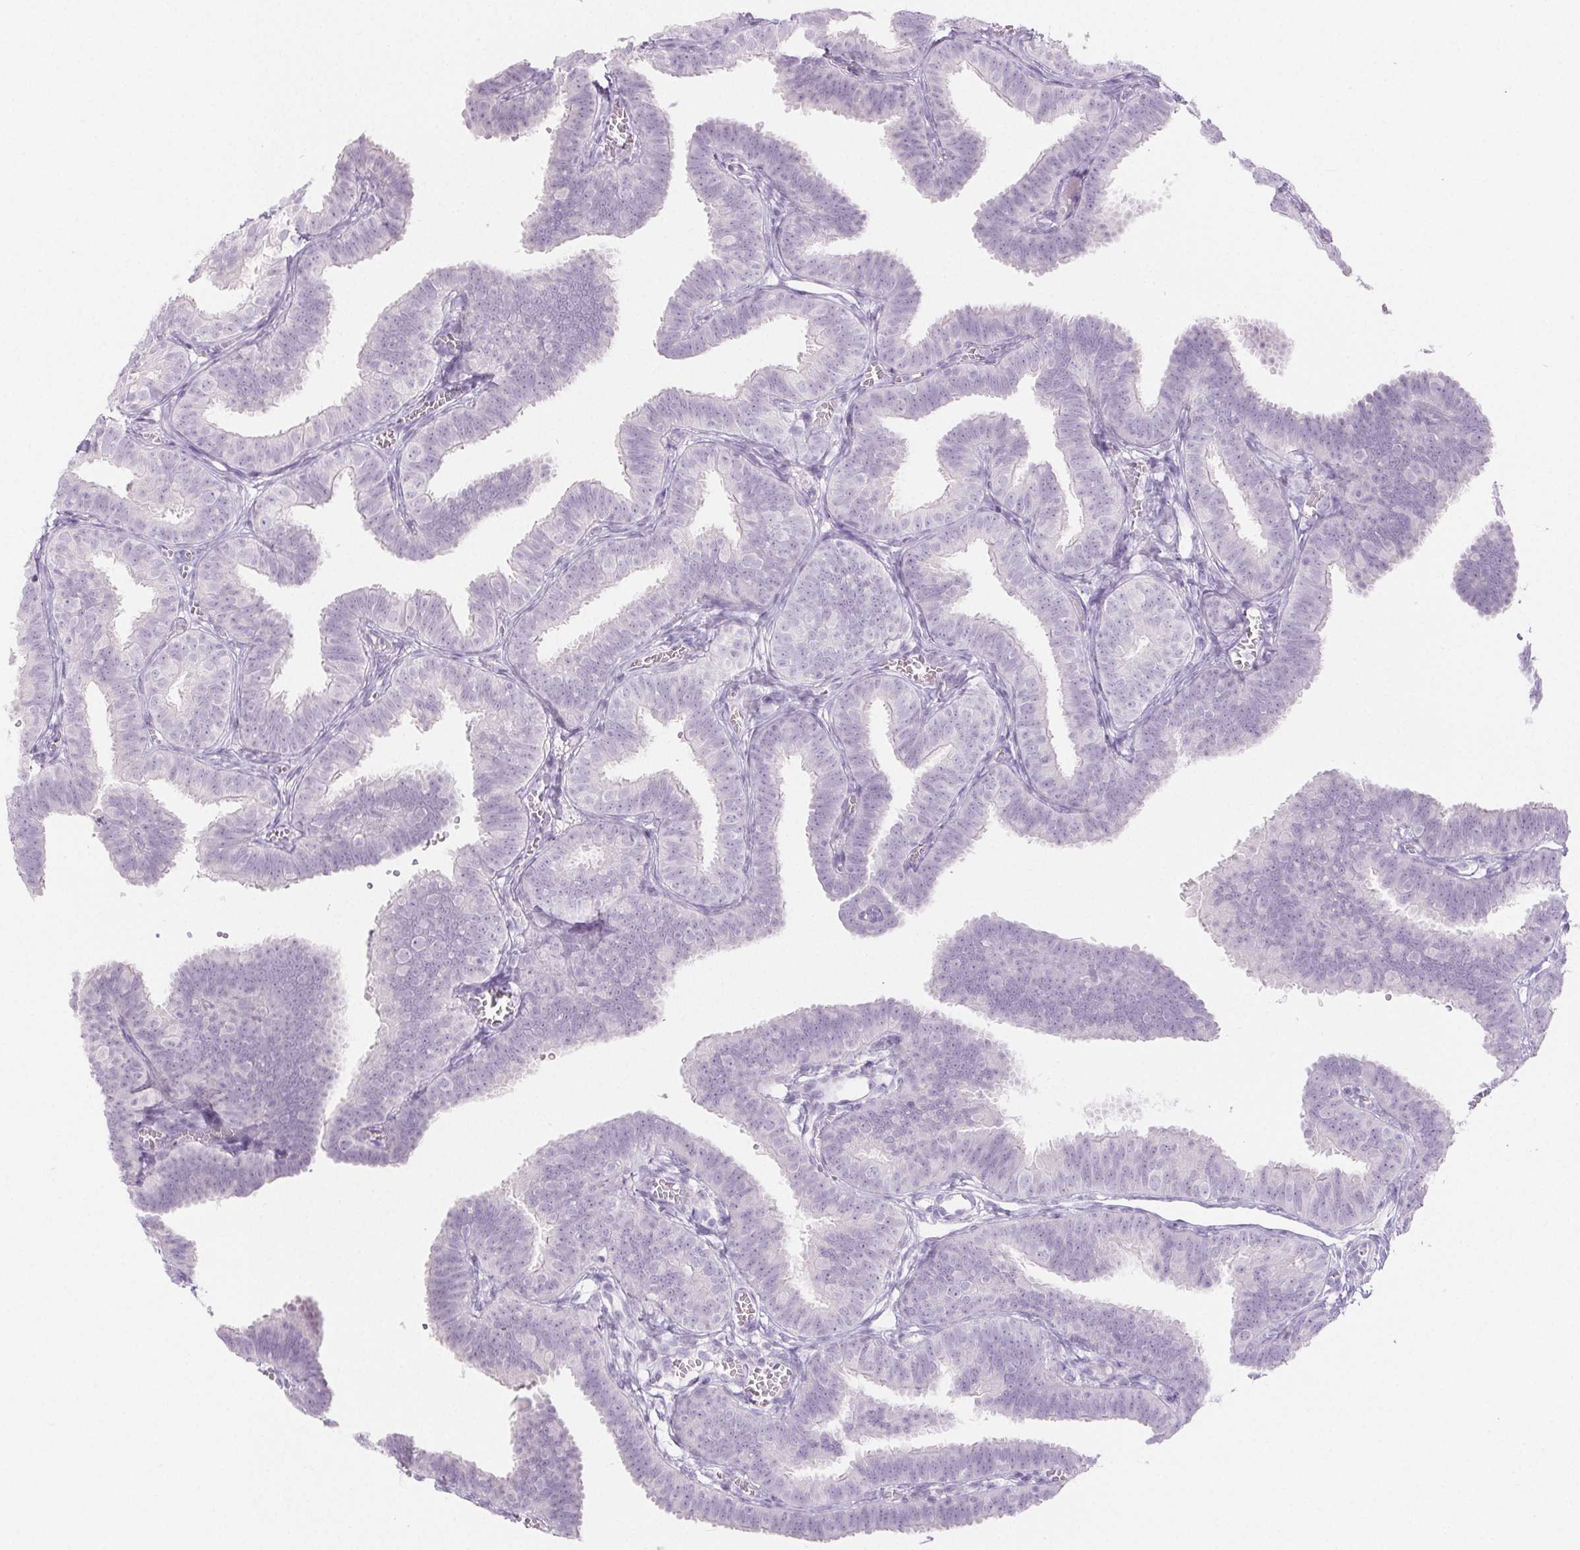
{"staining": {"intensity": "negative", "quantity": "none", "location": "none"}, "tissue": "fallopian tube", "cell_type": "Glandular cells", "image_type": "normal", "snomed": [{"axis": "morphology", "description": "Normal tissue, NOS"}, {"axis": "topography", "description": "Fallopian tube"}], "caption": "DAB (3,3'-diaminobenzidine) immunohistochemical staining of normal human fallopian tube shows no significant expression in glandular cells. (DAB IHC, high magnification).", "gene": "SPRR3", "patient": {"sex": "female", "age": 25}}